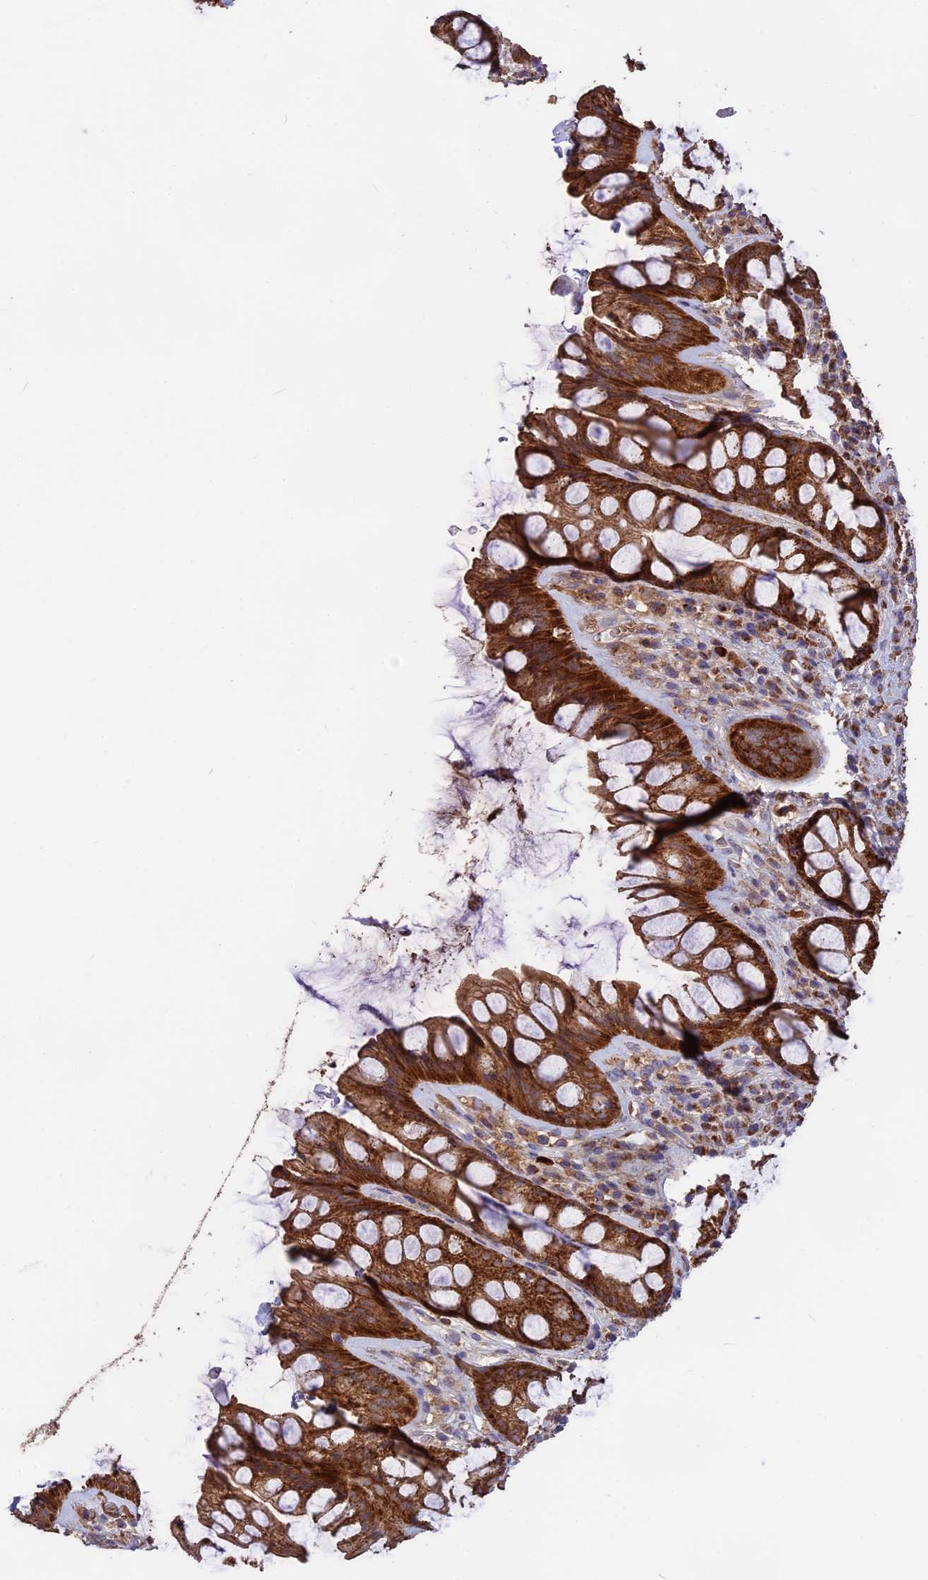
{"staining": {"intensity": "strong", "quantity": ">75%", "location": "cytoplasmic/membranous"}, "tissue": "rectum", "cell_type": "Glandular cells", "image_type": "normal", "snomed": [{"axis": "morphology", "description": "Normal tissue, NOS"}, {"axis": "topography", "description": "Rectum"}], "caption": "Immunohistochemistry staining of normal rectum, which demonstrates high levels of strong cytoplasmic/membranous expression in approximately >75% of glandular cells indicating strong cytoplasmic/membranous protein staining. The staining was performed using DAB (3,3'-diaminobenzidine) (brown) for protein detection and nuclei were counterstained in hematoxylin (blue).", "gene": "NUDT8", "patient": {"sex": "male", "age": 74}}